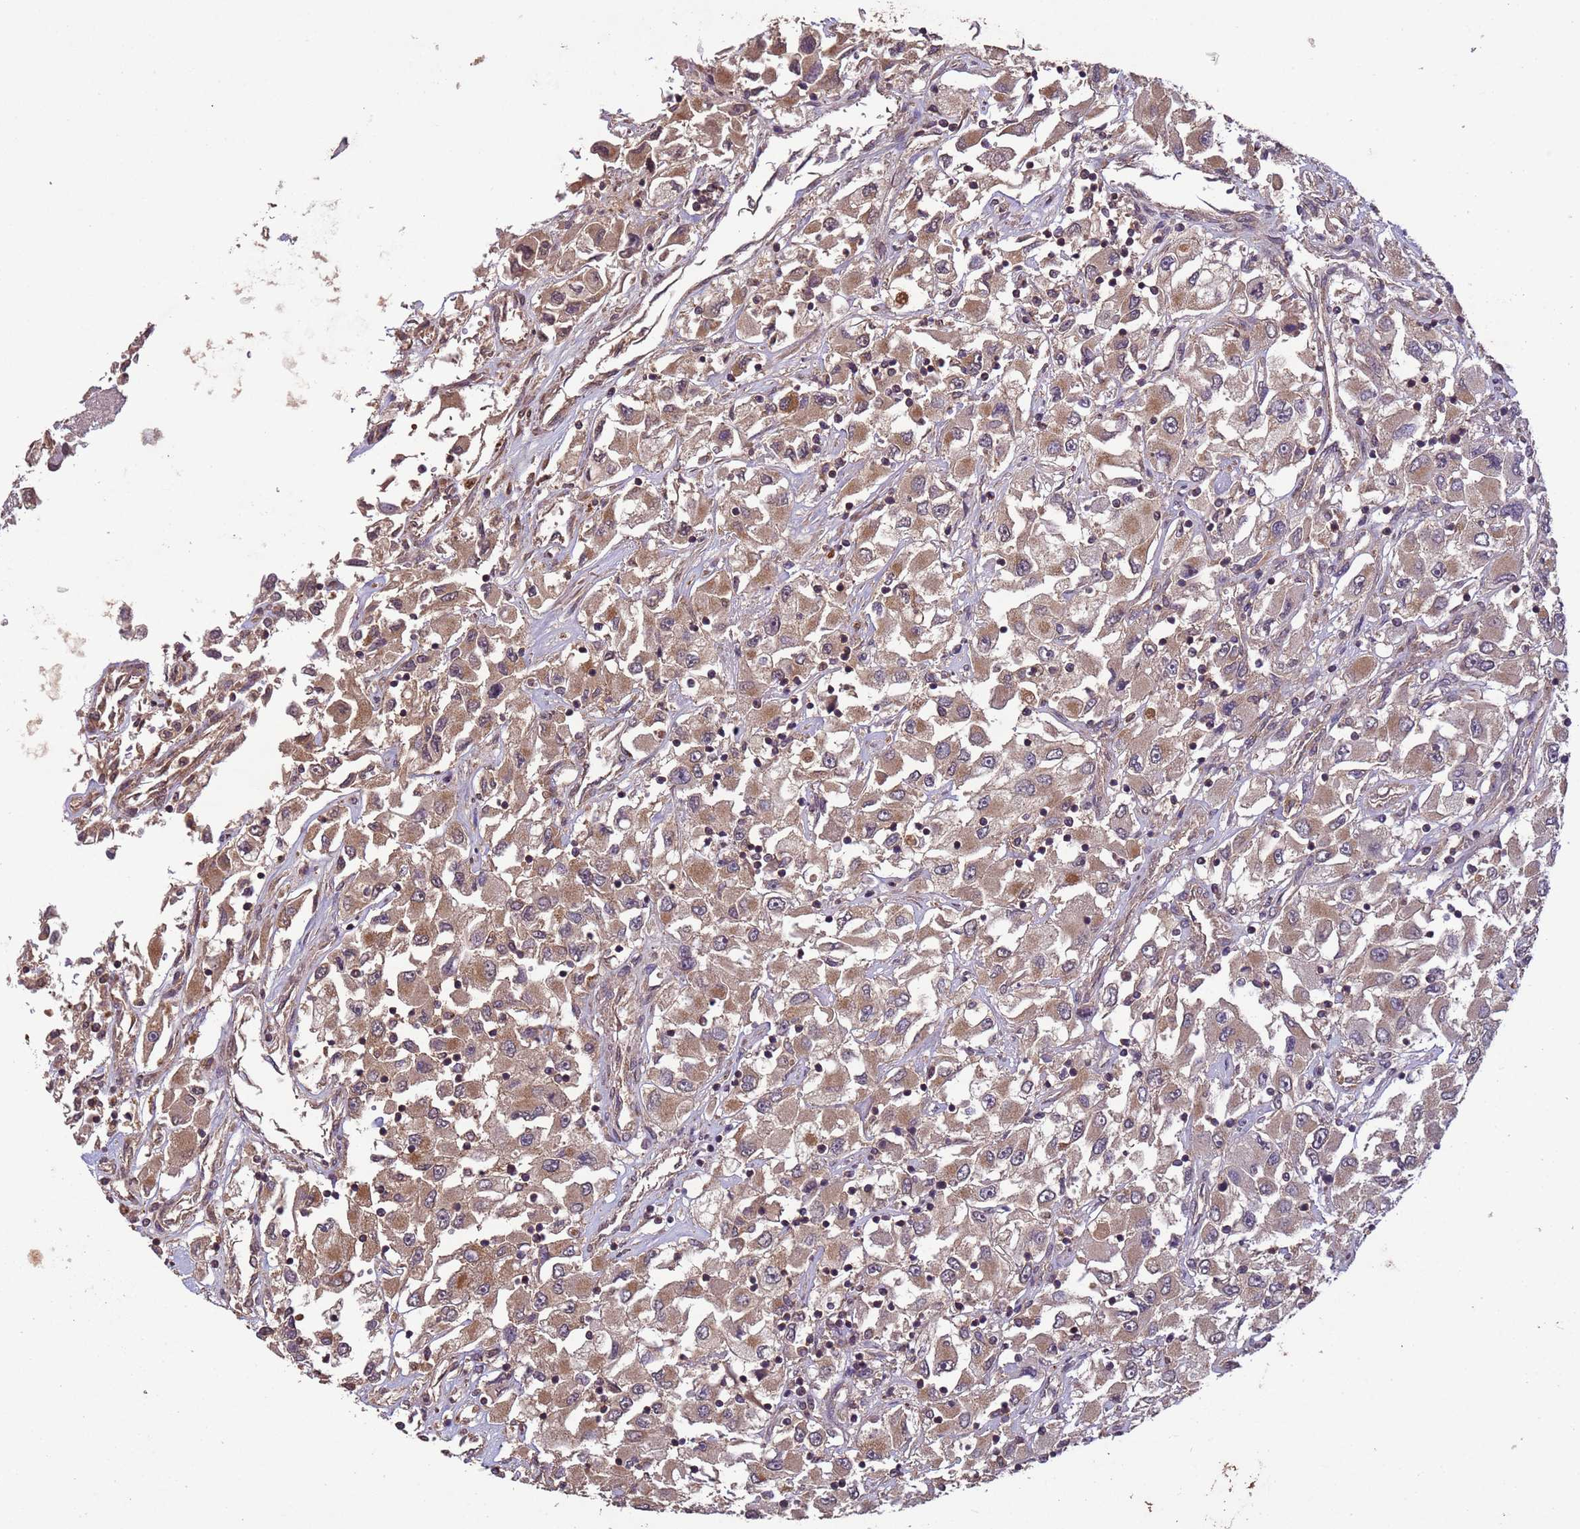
{"staining": {"intensity": "moderate", "quantity": ">75%", "location": "cytoplasmic/membranous"}, "tissue": "renal cancer", "cell_type": "Tumor cells", "image_type": "cancer", "snomed": [{"axis": "morphology", "description": "Adenocarcinoma, NOS"}, {"axis": "topography", "description": "Kidney"}], "caption": "Approximately >75% of tumor cells in human adenocarcinoma (renal) show moderate cytoplasmic/membranous protein staining as visualized by brown immunohistochemical staining.", "gene": "FASTKD1", "patient": {"sex": "female", "age": 52}}